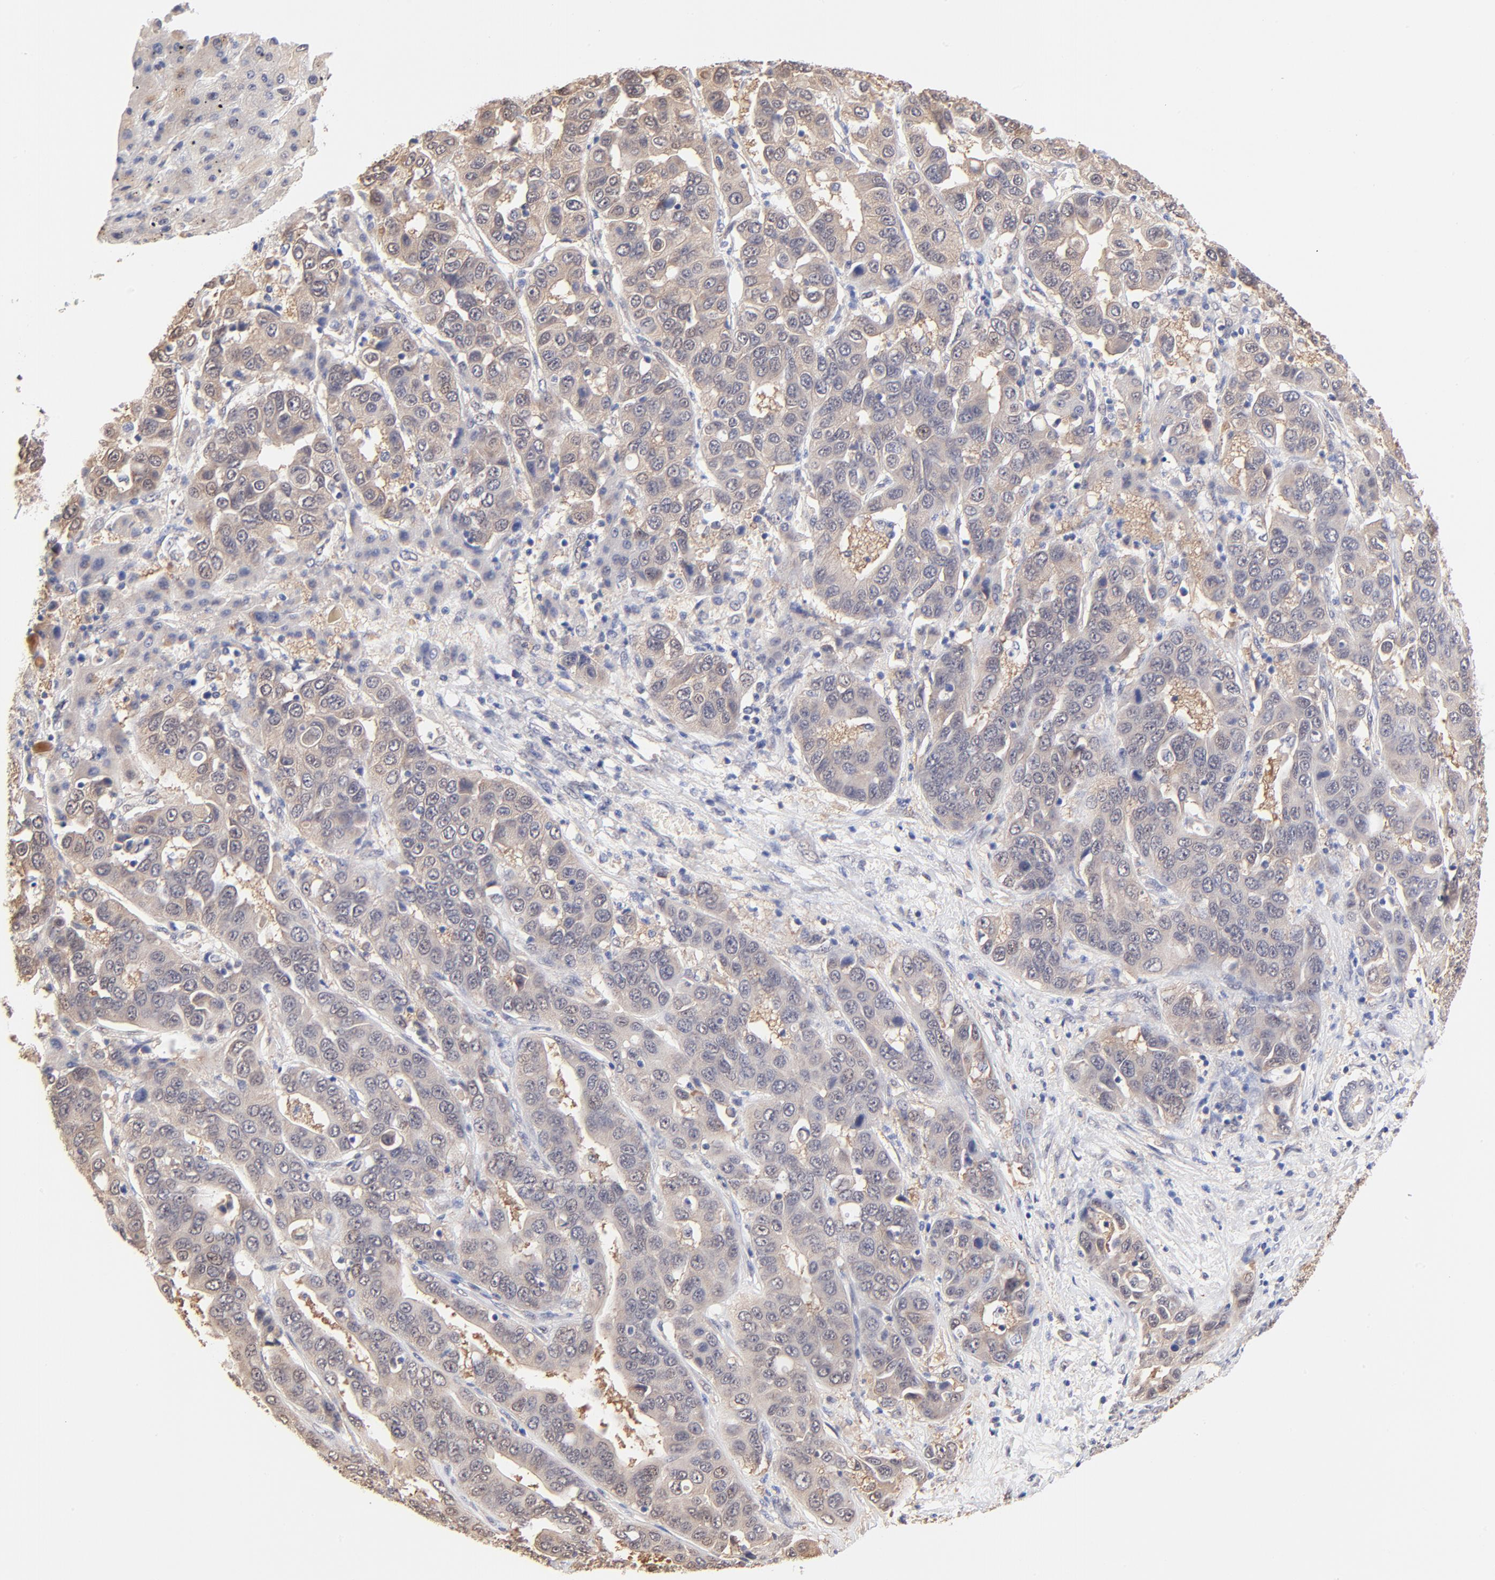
{"staining": {"intensity": "weak", "quantity": ">75%", "location": "cytoplasmic/membranous"}, "tissue": "liver cancer", "cell_type": "Tumor cells", "image_type": "cancer", "snomed": [{"axis": "morphology", "description": "Cholangiocarcinoma"}, {"axis": "topography", "description": "Liver"}], "caption": "A micrograph of human liver cancer (cholangiocarcinoma) stained for a protein displays weak cytoplasmic/membranous brown staining in tumor cells. Immunohistochemistry (ihc) stains the protein of interest in brown and the nuclei are stained blue.", "gene": "TXNL1", "patient": {"sex": "female", "age": 52}}